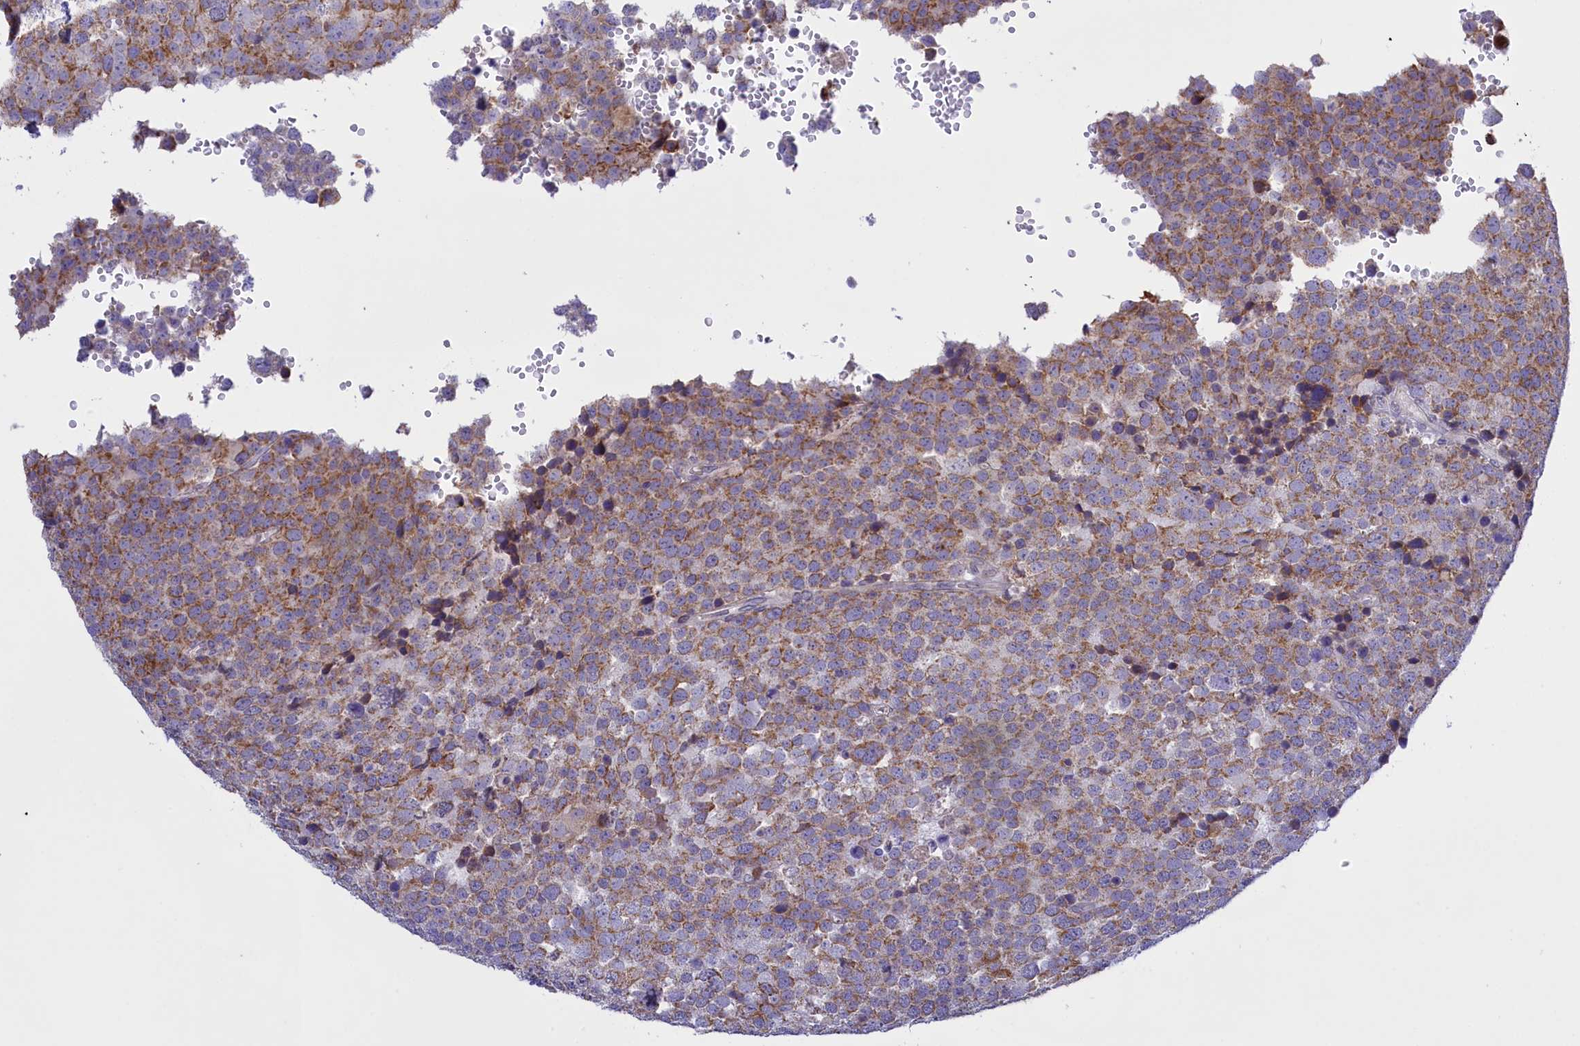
{"staining": {"intensity": "moderate", "quantity": ">75%", "location": "cytoplasmic/membranous"}, "tissue": "testis cancer", "cell_type": "Tumor cells", "image_type": "cancer", "snomed": [{"axis": "morphology", "description": "Seminoma, NOS"}, {"axis": "topography", "description": "Testis"}], "caption": "Protein analysis of seminoma (testis) tissue exhibits moderate cytoplasmic/membranous expression in approximately >75% of tumor cells.", "gene": "FAM149B1", "patient": {"sex": "male", "age": 71}}